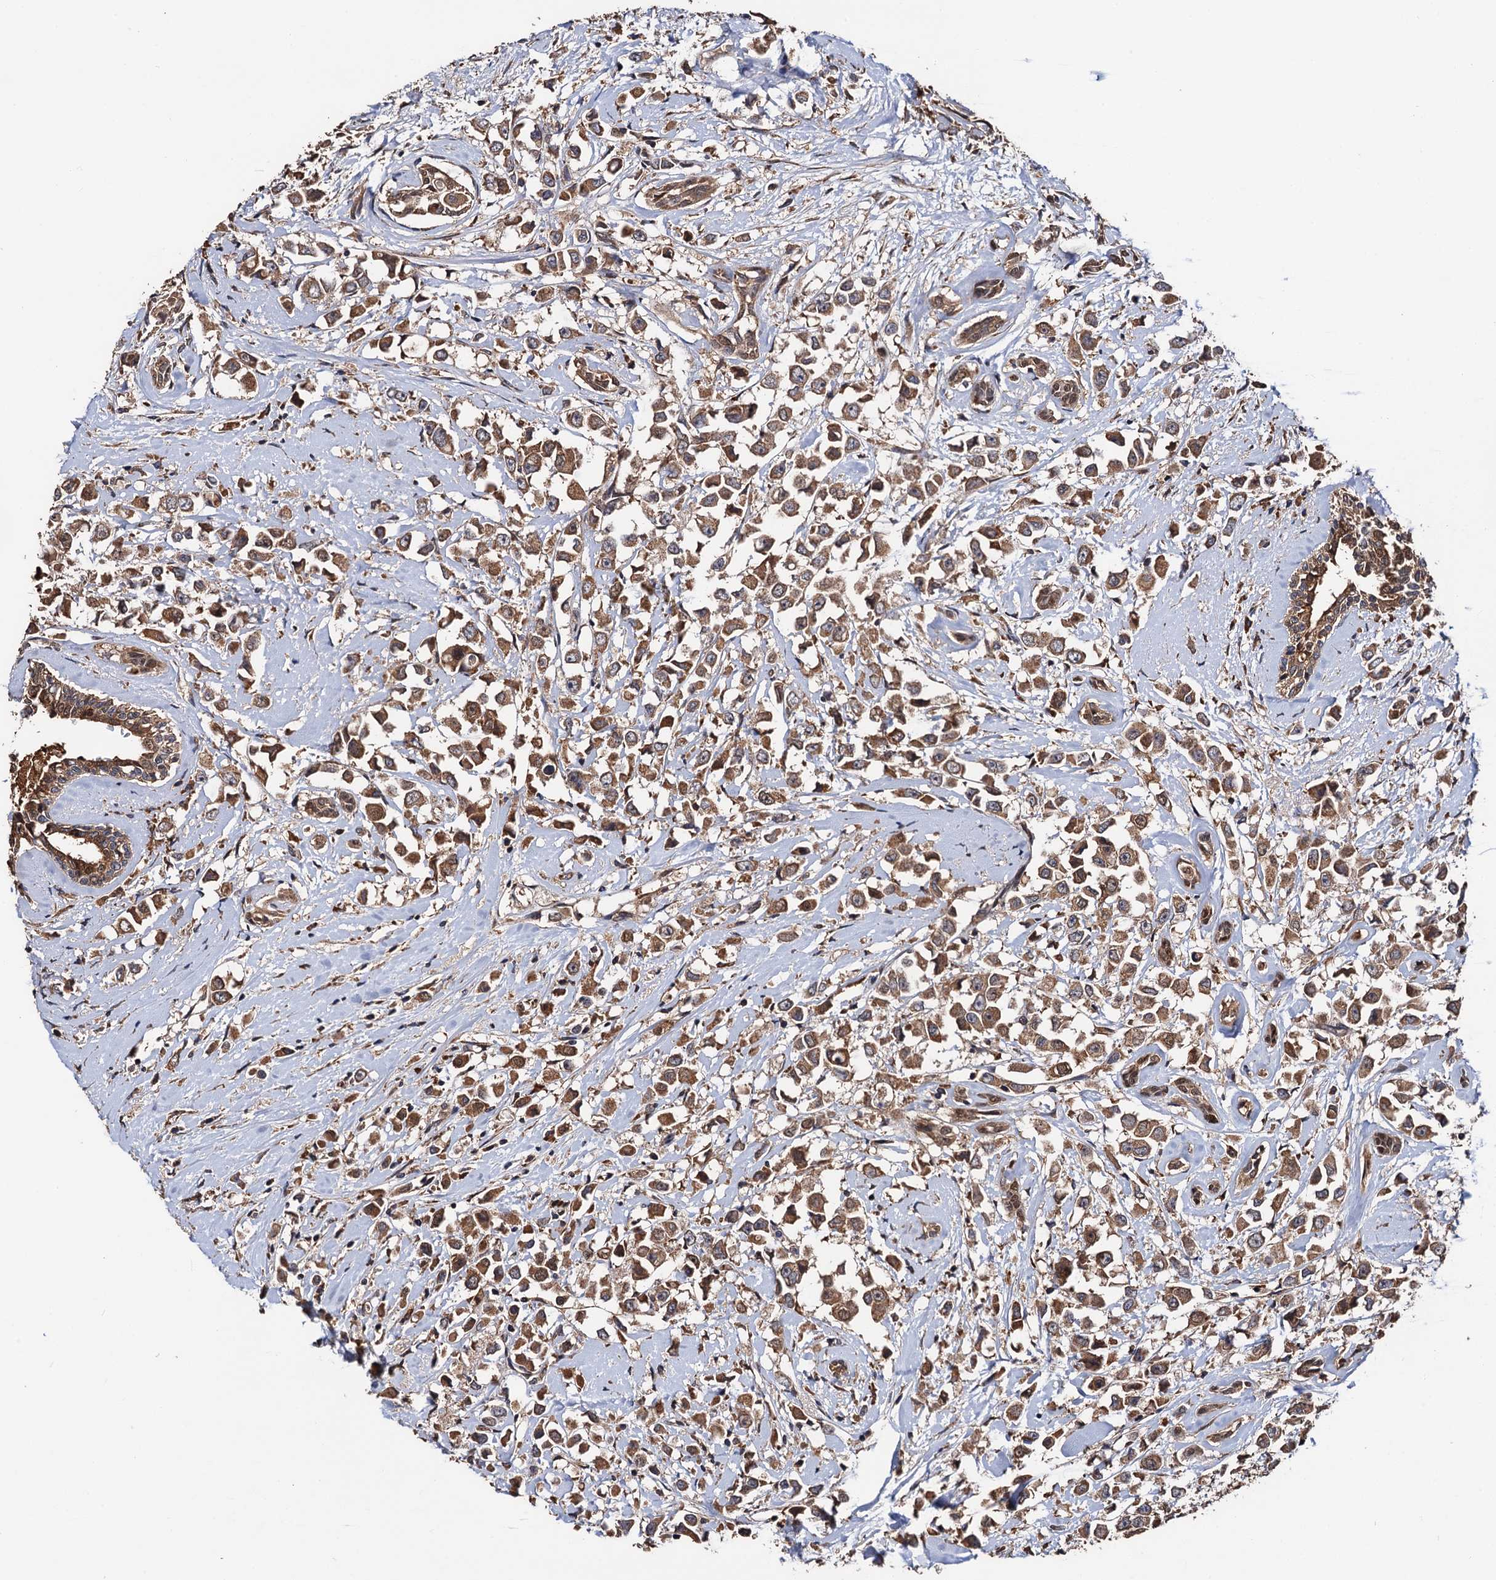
{"staining": {"intensity": "moderate", "quantity": ">75%", "location": "cytoplasmic/membranous"}, "tissue": "breast cancer", "cell_type": "Tumor cells", "image_type": "cancer", "snomed": [{"axis": "morphology", "description": "Duct carcinoma"}, {"axis": "topography", "description": "Breast"}], "caption": "An immunohistochemistry micrograph of tumor tissue is shown. Protein staining in brown highlights moderate cytoplasmic/membranous positivity in invasive ductal carcinoma (breast) within tumor cells.", "gene": "RGS11", "patient": {"sex": "female", "age": 87}}